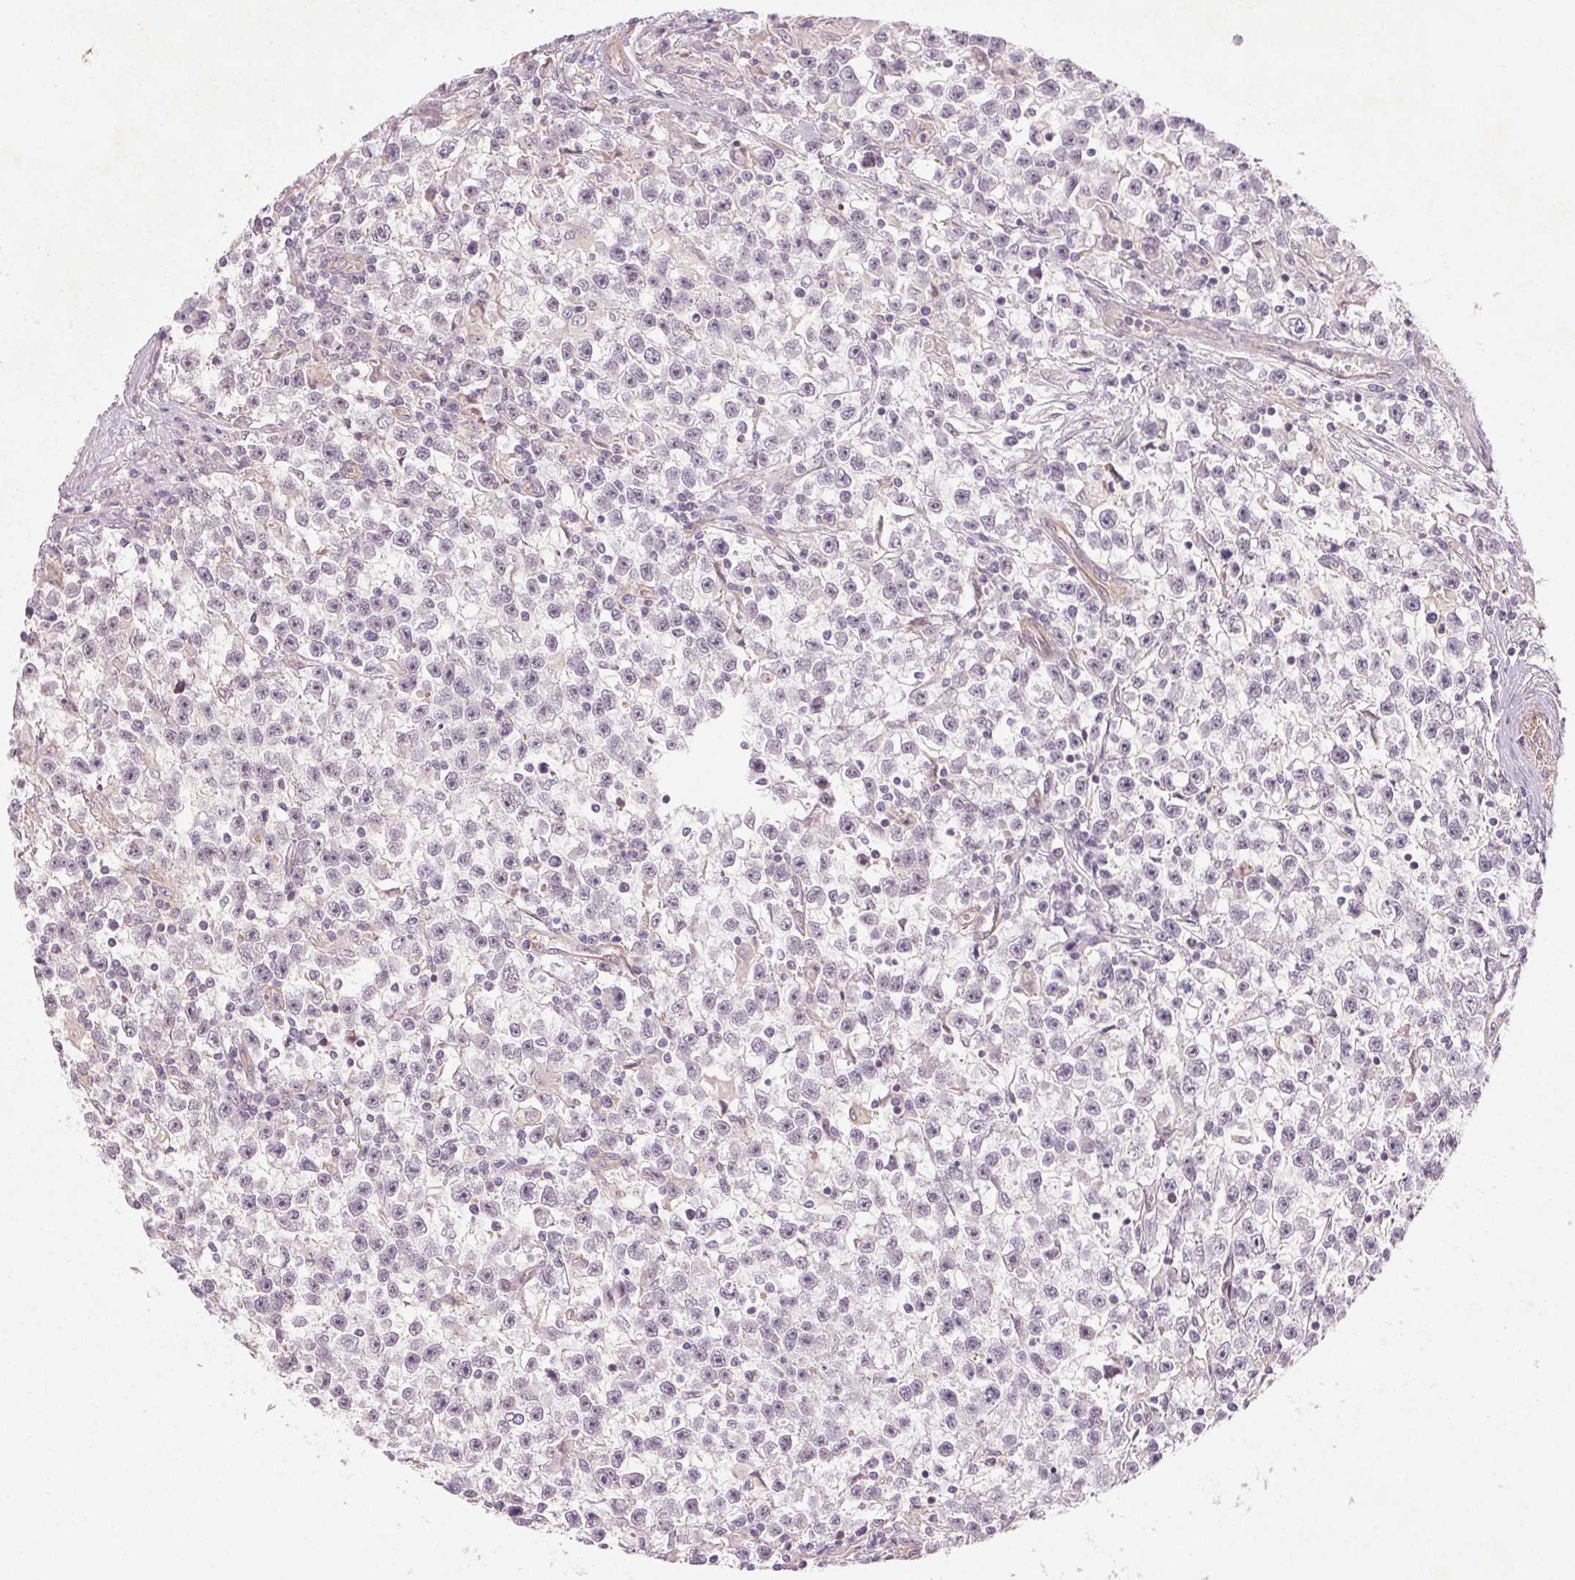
{"staining": {"intensity": "negative", "quantity": "none", "location": "none"}, "tissue": "testis cancer", "cell_type": "Tumor cells", "image_type": "cancer", "snomed": [{"axis": "morphology", "description": "Seminoma, NOS"}, {"axis": "topography", "description": "Testis"}], "caption": "Immunohistochemistry (IHC) image of human testis cancer (seminoma) stained for a protein (brown), which reveals no staining in tumor cells.", "gene": "CCSER1", "patient": {"sex": "male", "age": 31}}